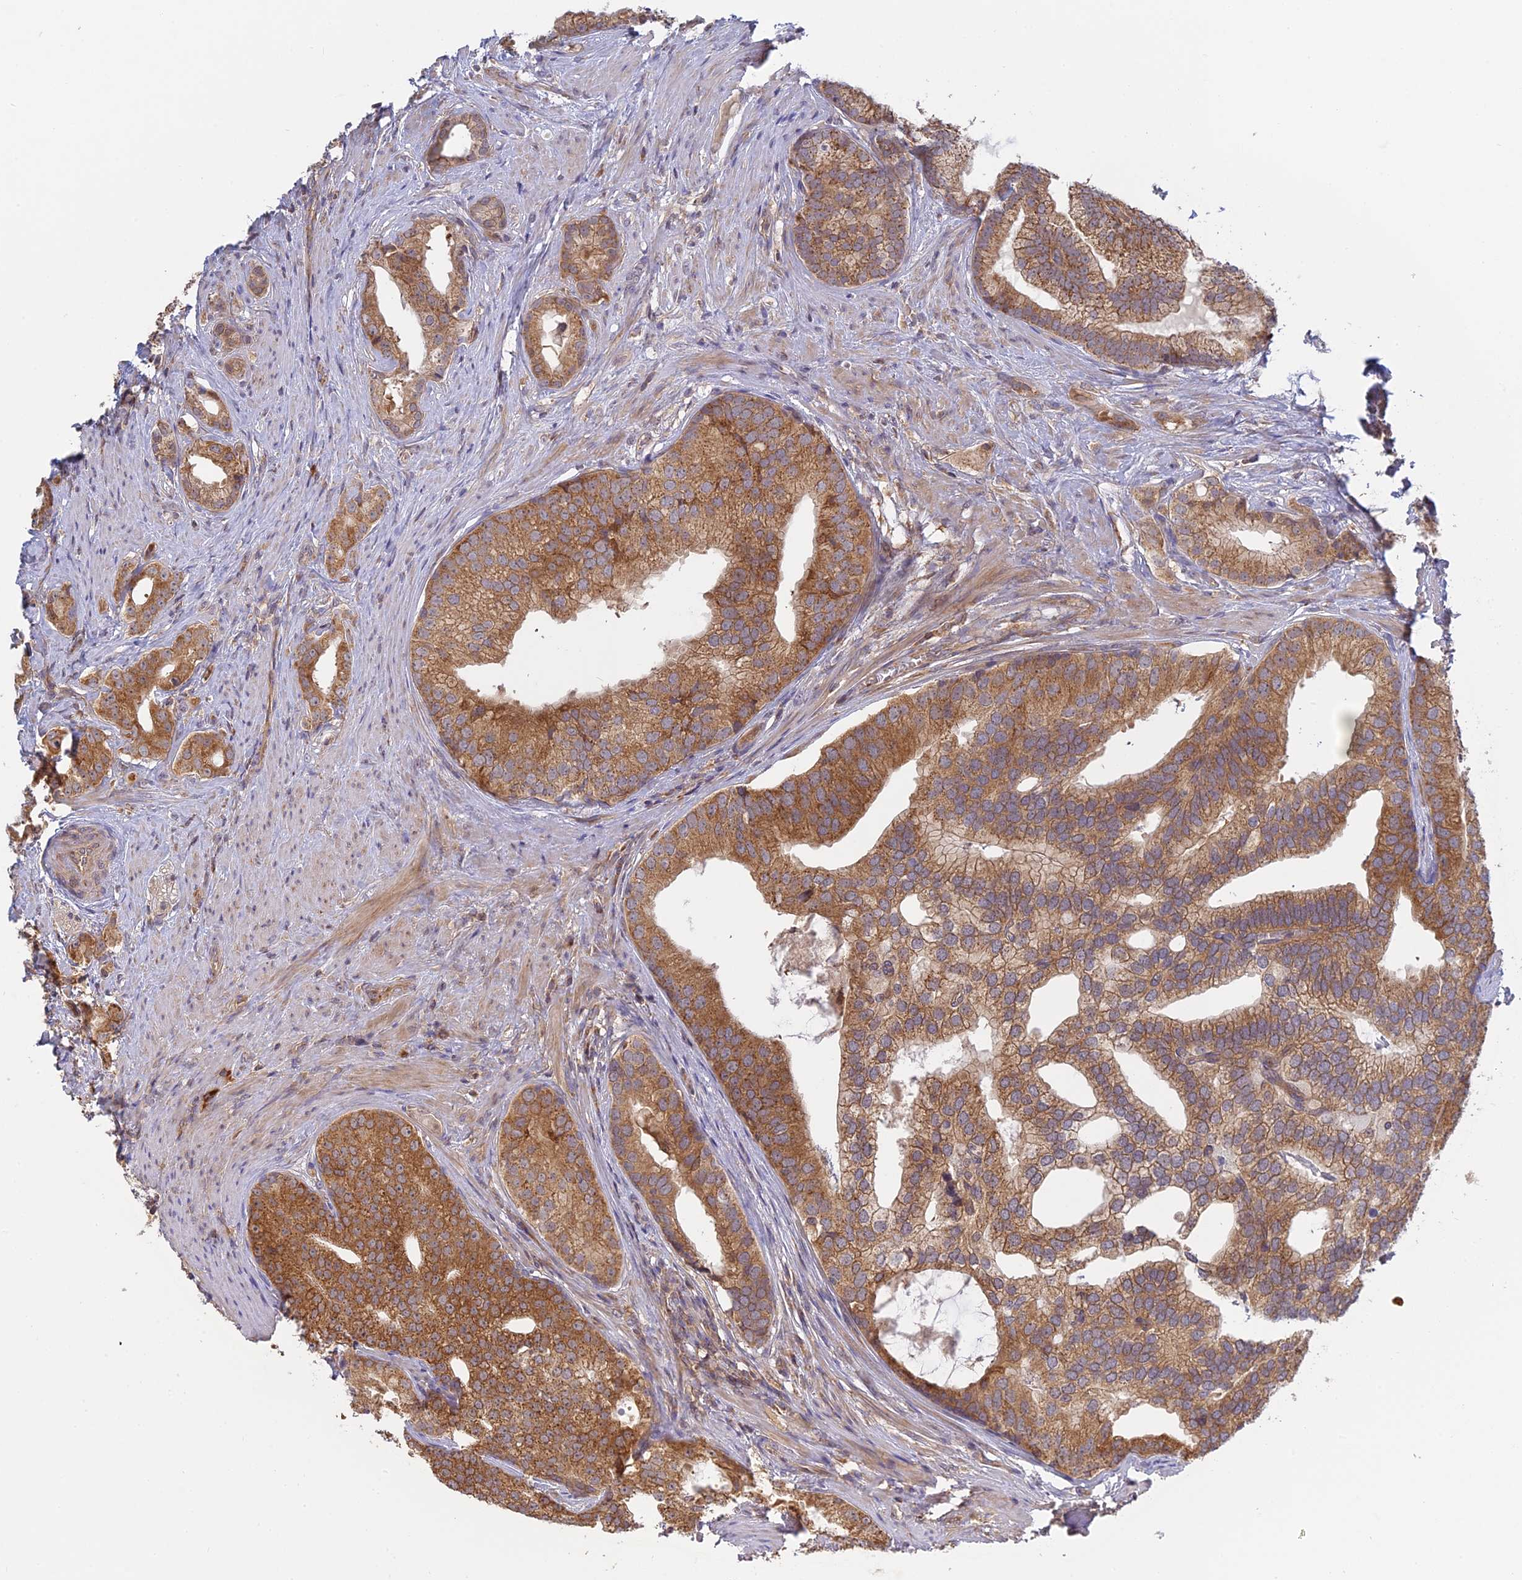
{"staining": {"intensity": "moderate", "quantity": ">75%", "location": "cytoplasmic/membranous"}, "tissue": "prostate cancer", "cell_type": "Tumor cells", "image_type": "cancer", "snomed": [{"axis": "morphology", "description": "Adenocarcinoma, Low grade"}, {"axis": "topography", "description": "Prostate"}], "caption": "Immunohistochemistry histopathology image of prostate cancer (adenocarcinoma (low-grade)) stained for a protein (brown), which exhibits medium levels of moderate cytoplasmic/membranous expression in approximately >75% of tumor cells.", "gene": "IL21R", "patient": {"sex": "male", "age": 71}}